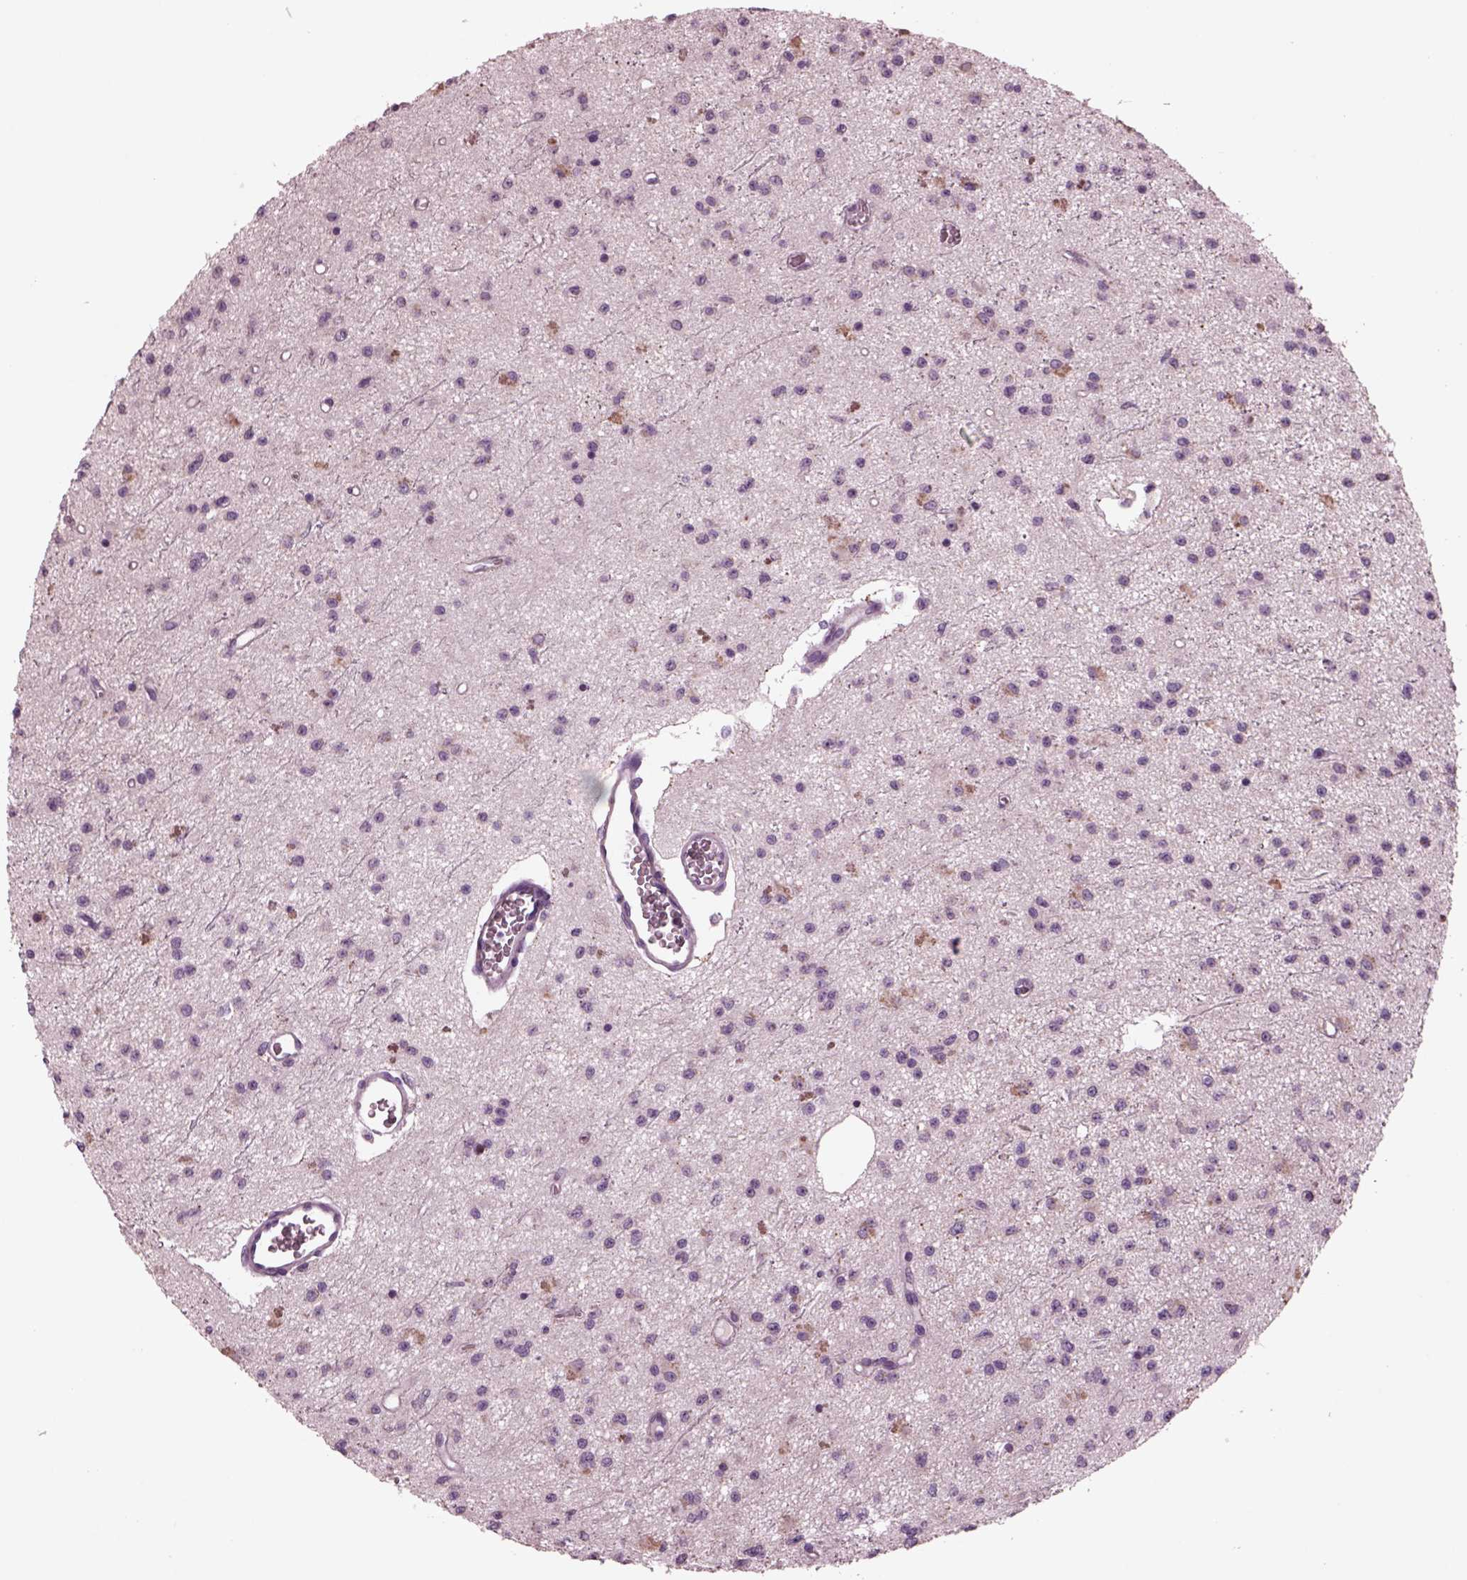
{"staining": {"intensity": "weak", "quantity": "<25%", "location": "cytoplasmic/membranous"}, "tissue": "glioma", "cell_type": "Tumor cells", "image_type": "cancer", "snomed": [{"axis": "morphology", "description": "Glioma, malignant, Low grade"}, {"axis": "topography", "description": "Brain"}], "caption": "Tumor cells are negative for protein expression in human malignant glioma (low-grade).", "gene": "AP4M1", "patient": {"sex": "female", "age": 45}}